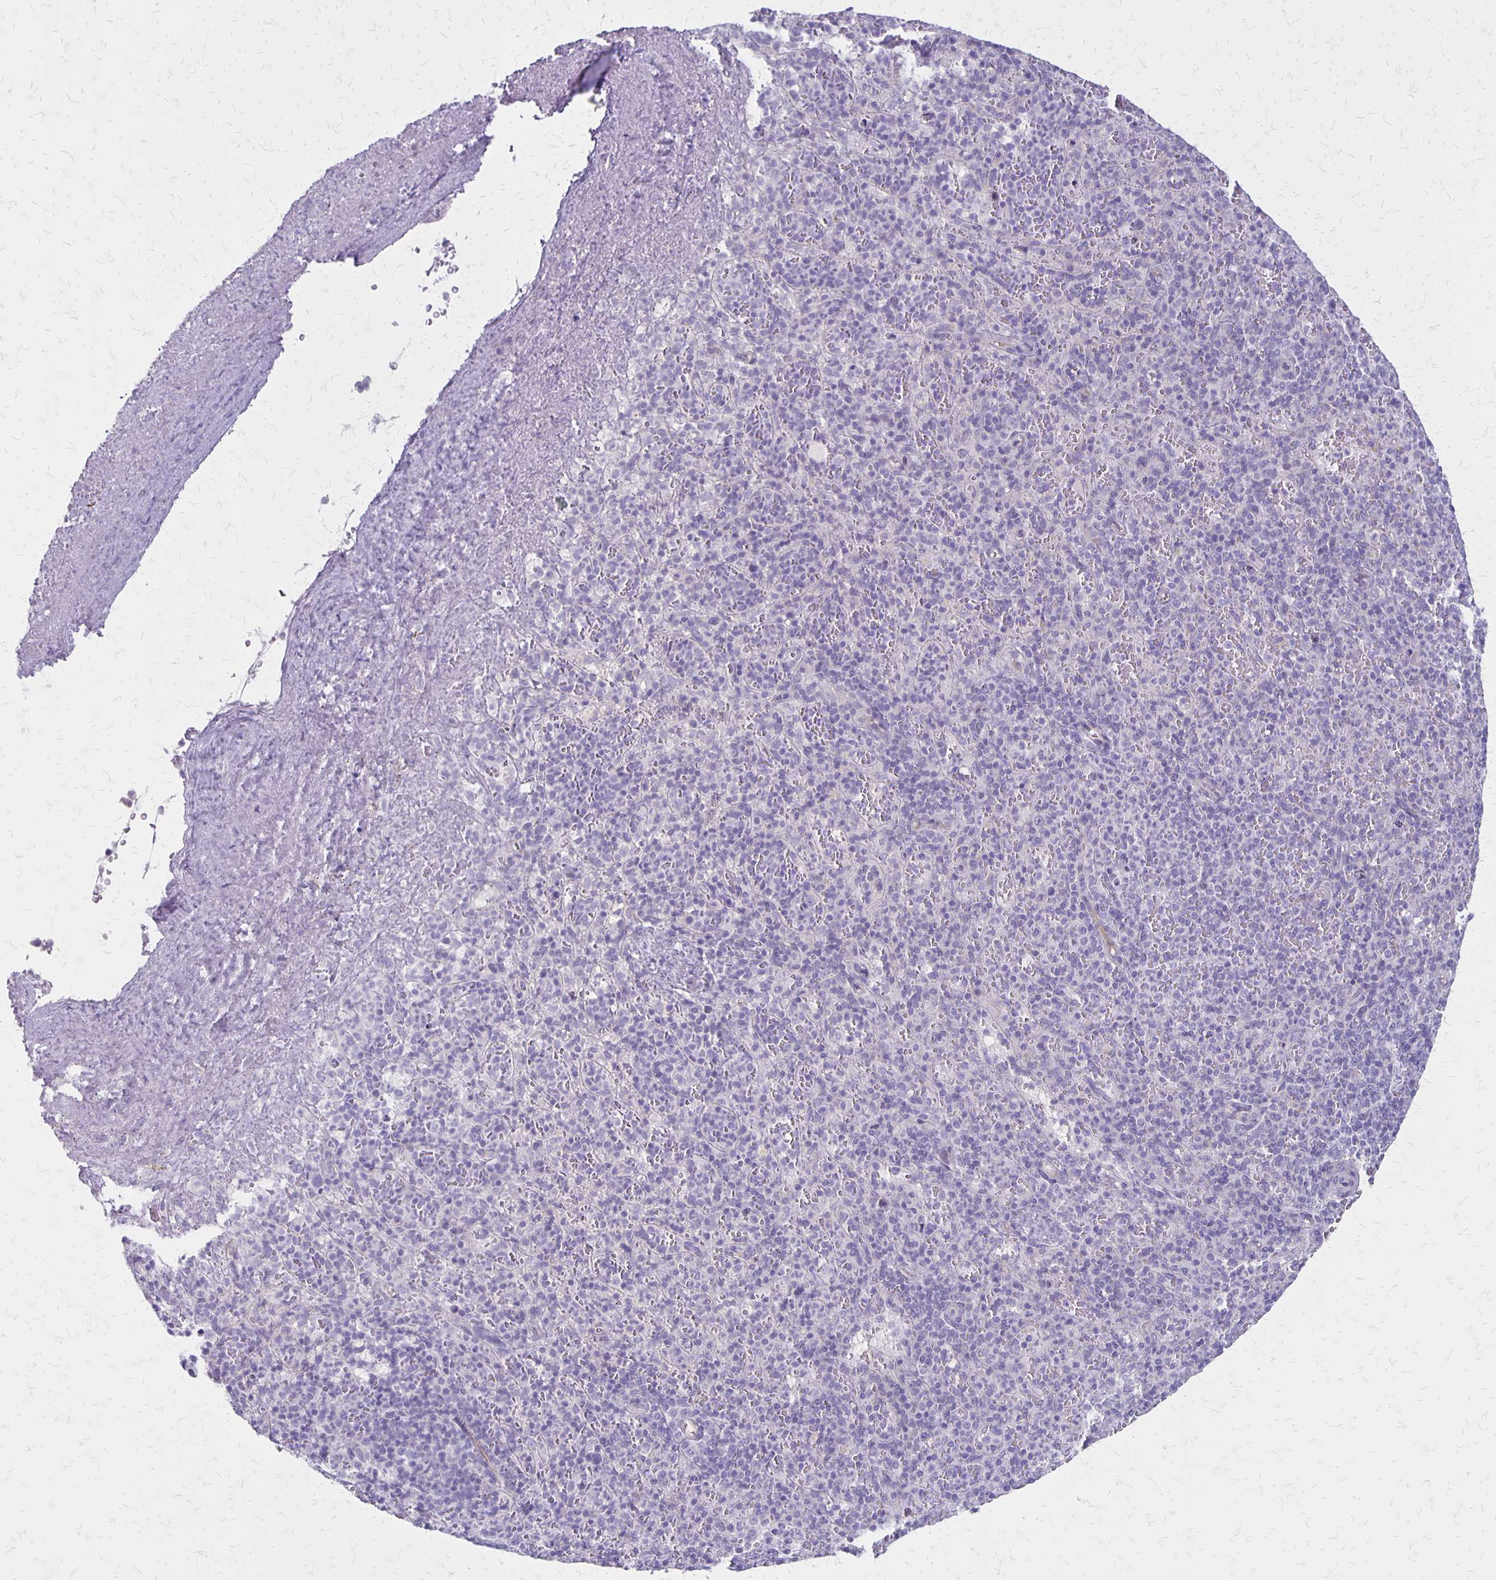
{"staining": {"intensity": "negative", "quantity": "none", "location": "none"}, "tissue": "spleen", "cell_type": "Cells in red pulp", "image_type": "normal", "snomed": [{"axis": "morphology", "description": "Normal tissue, NOS"}, {"axis": "topography", "description": "Spleen"}], "caption": "This is a histopathology image of immunohistochemistry (IHC) staining of normal spleen, which shows no expression in cells in red pulp.", "gene": "HOMER1", "patient": {"sex": "female", "age": 74}}